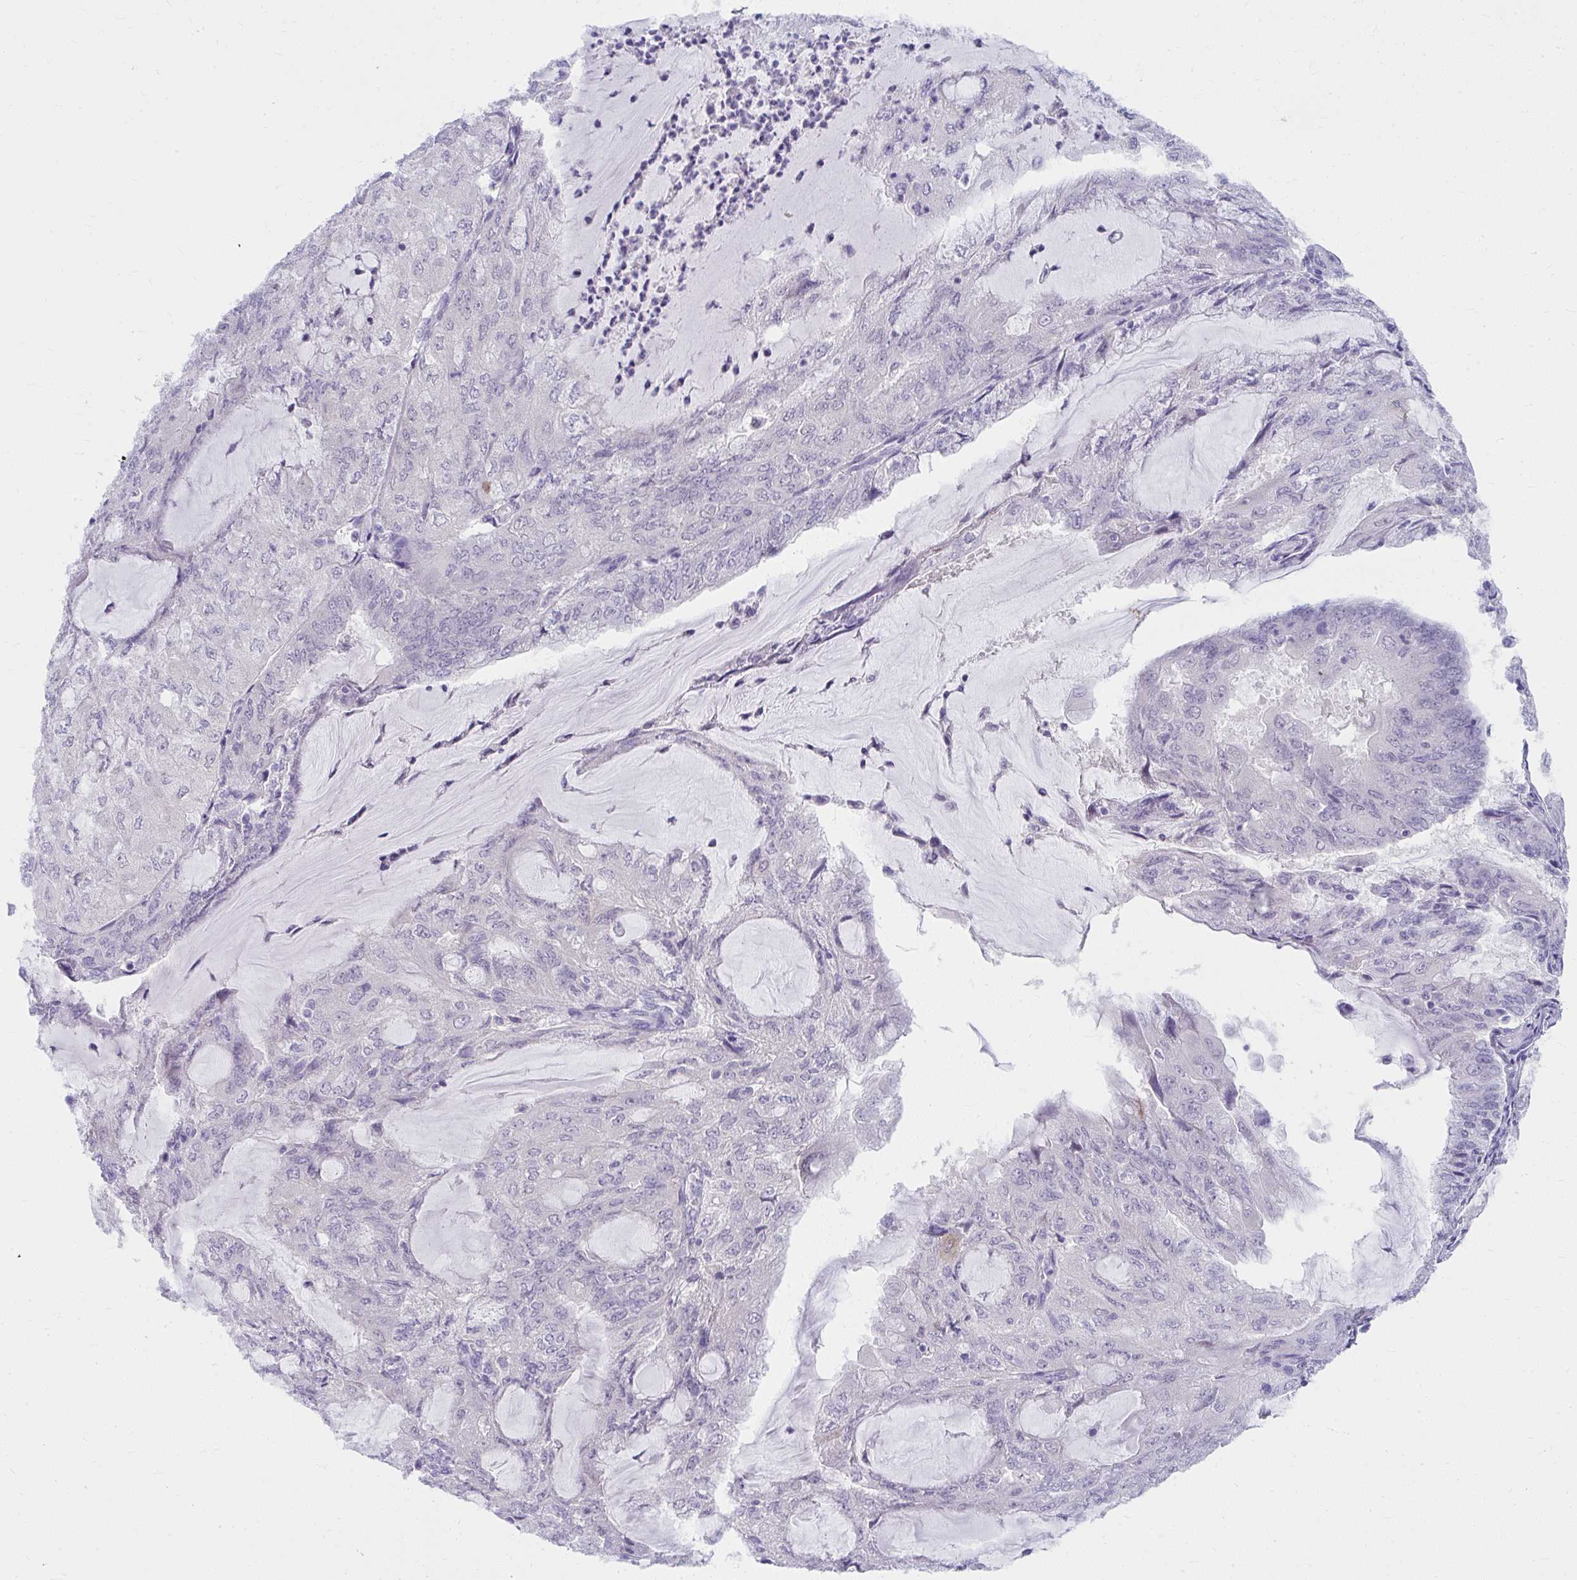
{"staining": {"intensity": "negative", "quantity": "none", "location": "none"}, "tissue": "endometrial cancer", "cell_type": "Tumor cells", "image_type": "cancer", "snomed": [{"axis": "morphology", "description": "Adenocarcinoma, NOS"}, {"axis": "topography", "description": "Endometrium"}], "caption": "DAB immunohistochemical staining of endometrial cancer (adenocarcinoma) exhibits no significant positivity in tumor cells.", "gene": "UGT3A2", "patient": {"sex": "female", "age": 81}}